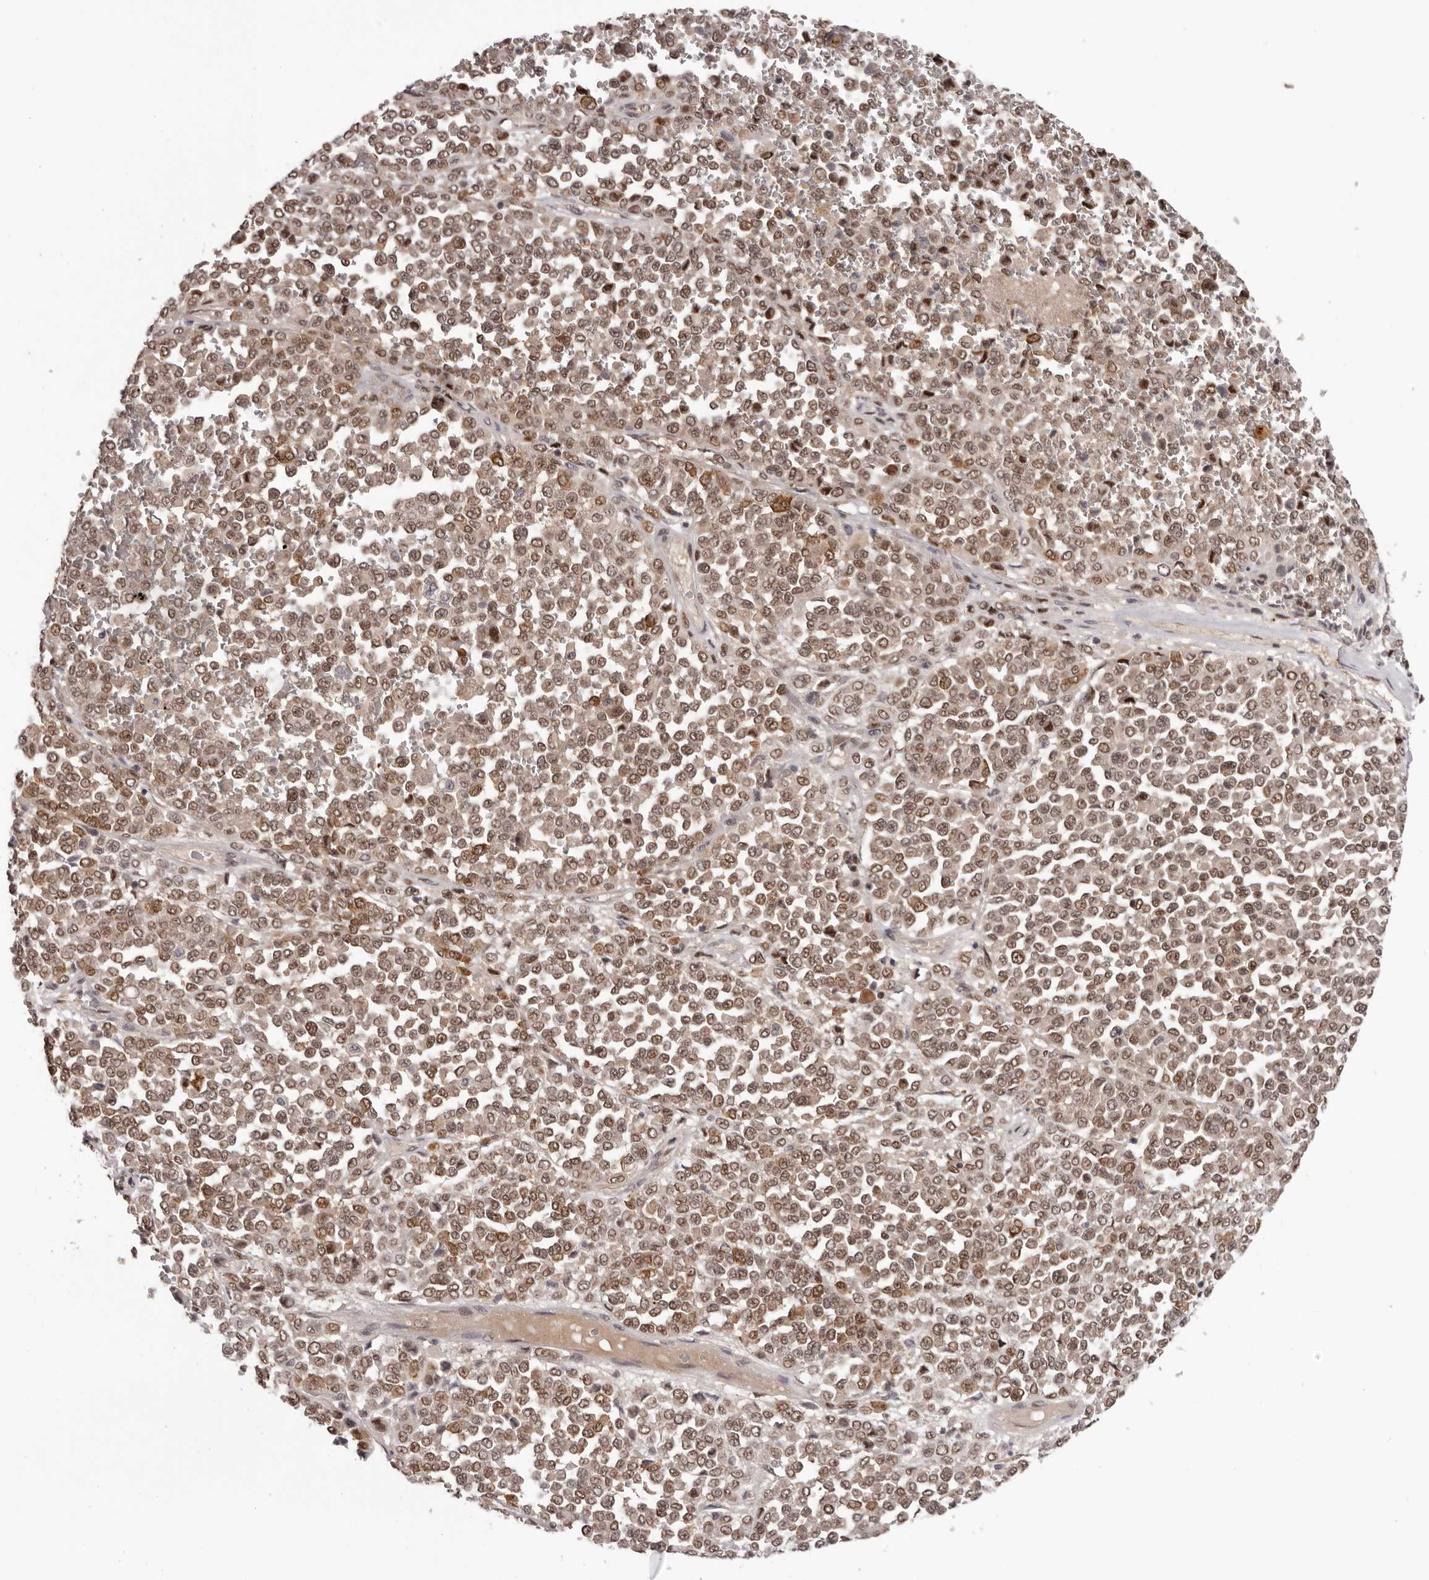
{"staining": {"intensity": "moderate", "quantity": ">75%", "location": "nuclear"}, "tissue": "melanoma", "cell_type": "Tumor cells", "image_type": "cancer", "snomed": [{"axis": "morphology", "description": "Malignant melanoma, Metastatic site"}, {"axis": "topography", "description": "Pancreas"}], "caption": "A photomicrograph showing moderate nuclear positivity in about >75% of tumor cells in melanoma, as visualized by brown immunohistochemical staining.", "gene": "TBX5", "patient": {"sex": "female", "age": 30}}